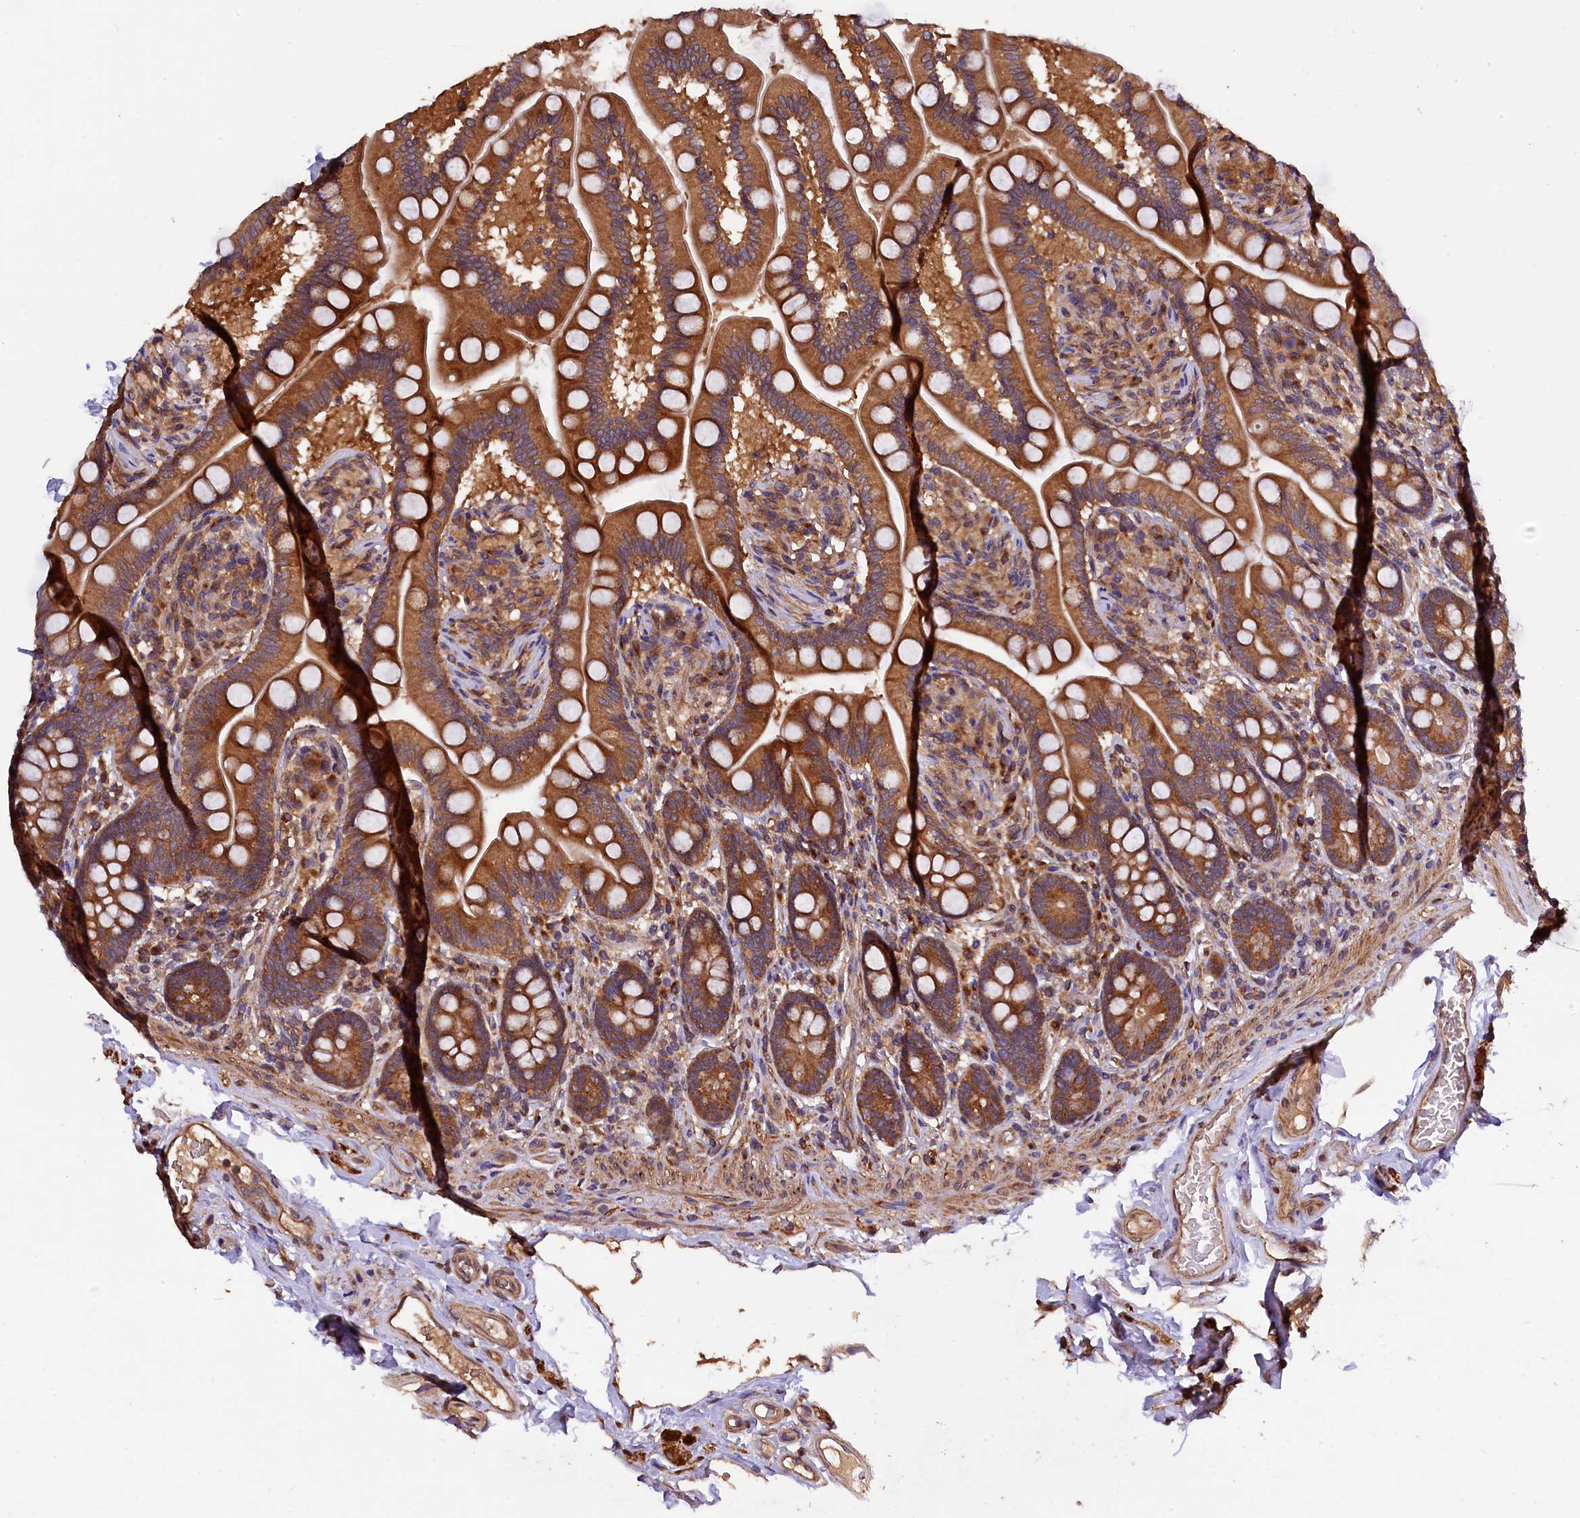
{"staining": {"intensity": "strong", "quantity": ">75%", "location": "cytoplasmic/membranous"}, "tissue": "small intestine", "cell_type": "Glandular cells", "image_type": "normal", "snomed": [{"axis": "morphology", "description": "Normal tissue, NOS"}, {"axis": "topography", "description": "Small intestine"}], "caption": "Protein analysis of unremarkable small intestine displays strong cytoplasmic/membranous staining in about >75% of glandular cells. Immunohistochemistry (ihc) stains the protein in brown and the nuclei are stained blue.", "gene": "KLC2", "patient": {"sex": "female", "age": 64}}